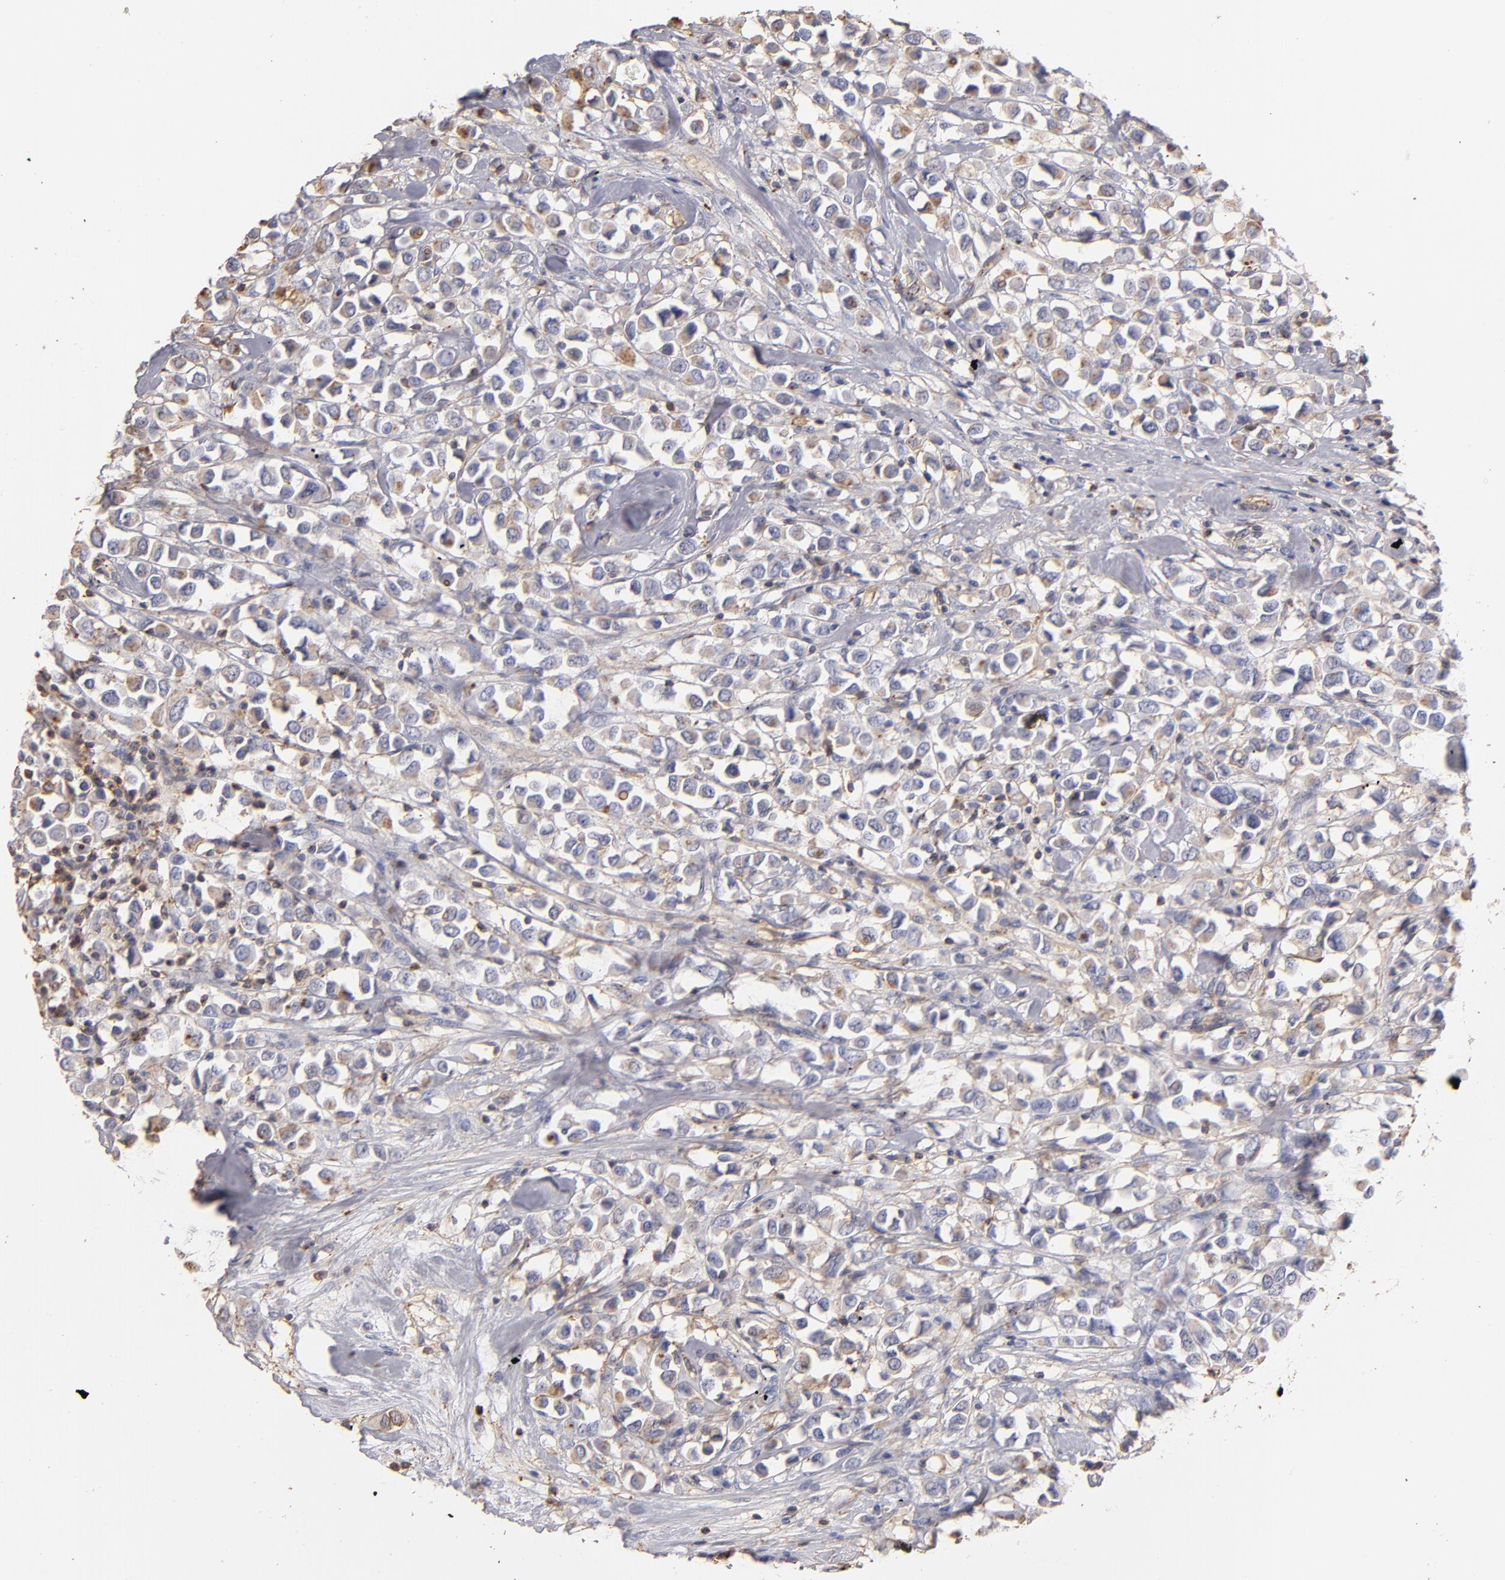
{"staining": {"intensity": "negative", "quantity": "none", "location": "none"}, "tissue": "breast cancer", "cell_type": "Tumor cells", "image_type": "cancer", "snomed": [{"axis": "morphology", "description": "Duct carcinoma"}, {"axis": "topography", "description": "Breast"}], "caption": "Immunohistochemistry (IHC) histopathology image of human breast cancer stained for a protein (brown), which reveals no staining in tumor cells.", "gene": "ABCB1", "patient": {"sex": "female", "age": 61}}